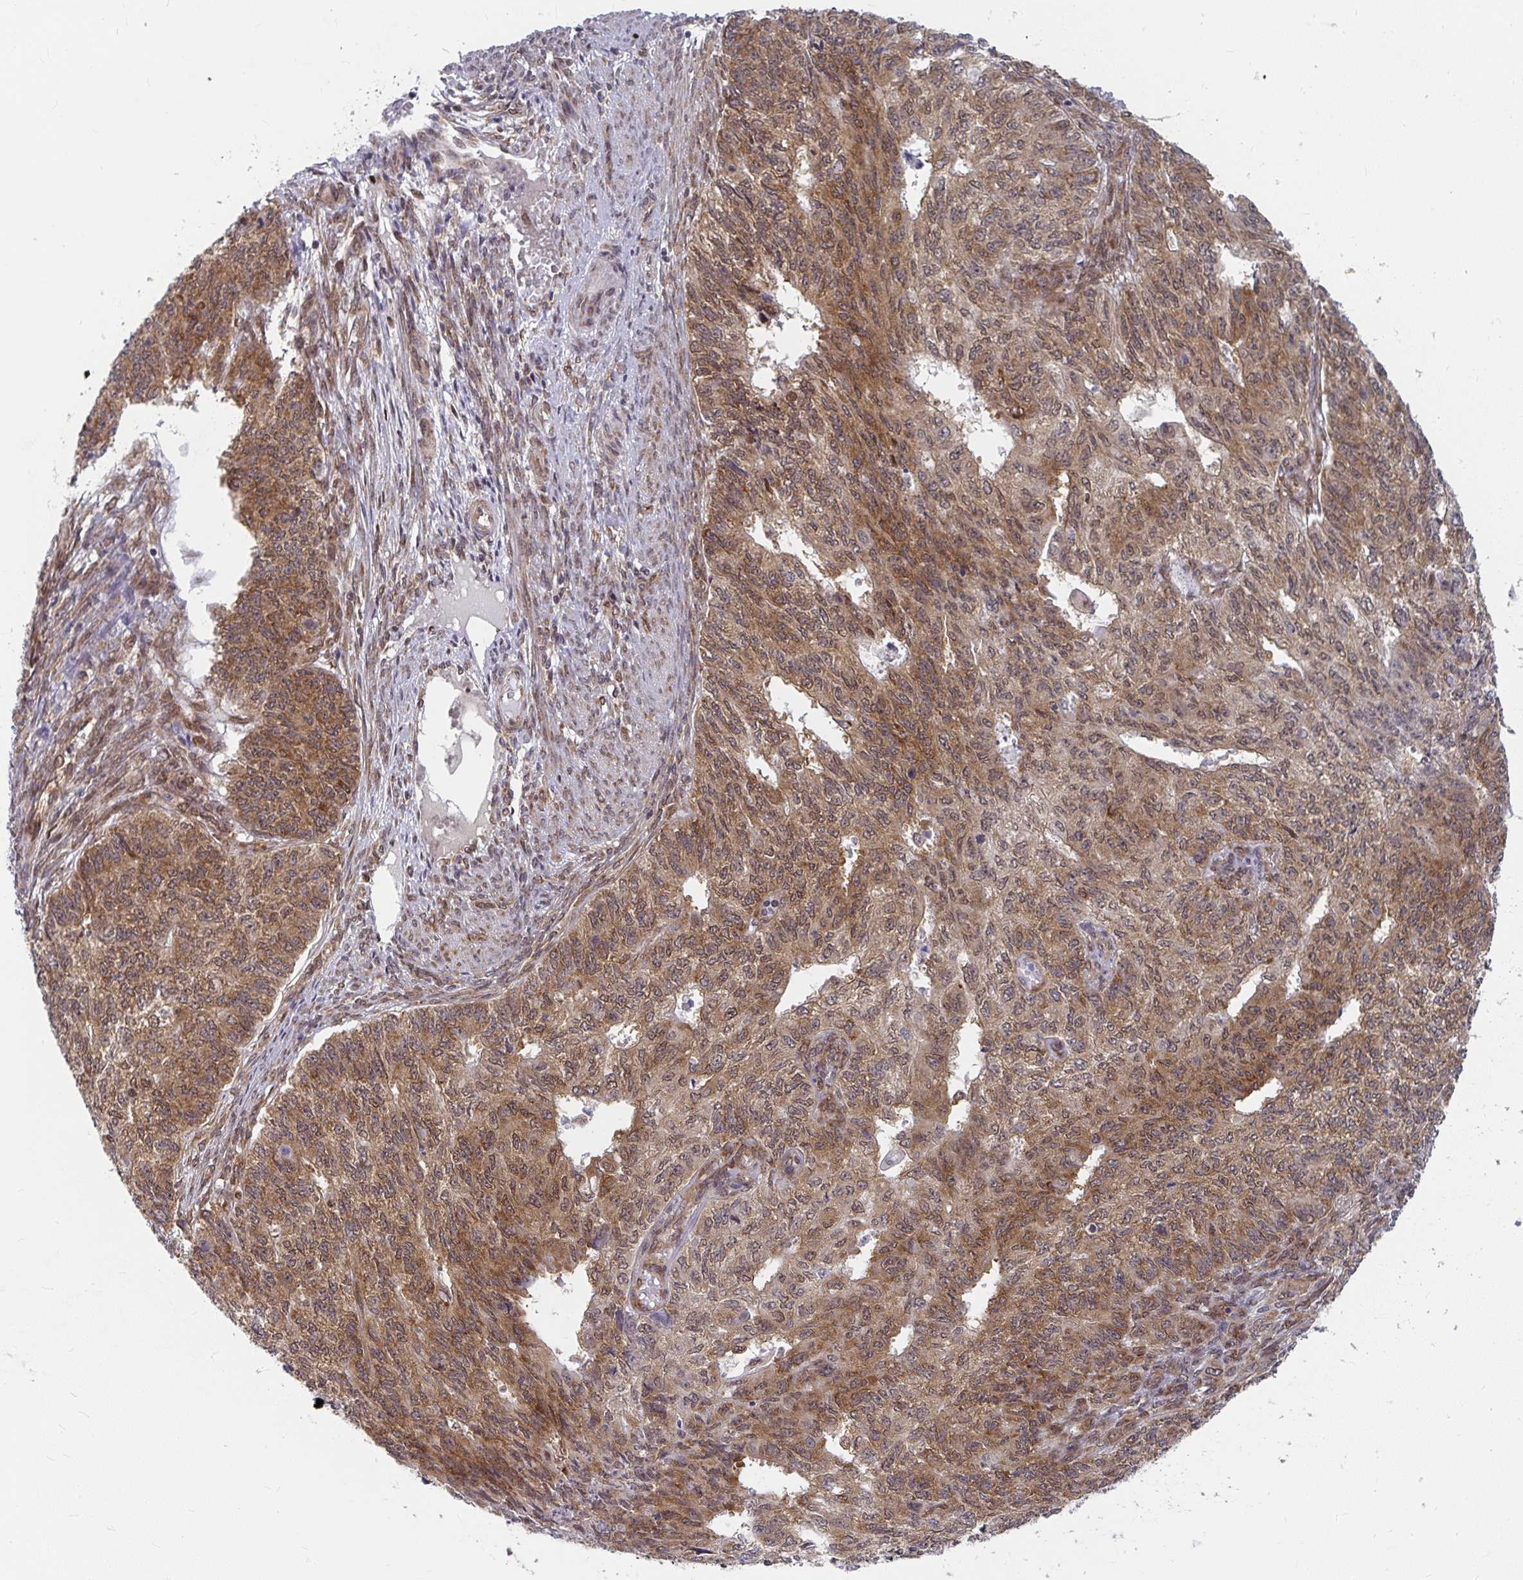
{"staining": {"intensity": "moderate", "quantity": ">75%", "location": "cytoplasmic/membranous,nuclear"}, "tissue": "endometrial cancer", "cell_type": "Tumor cells", "image_type": "cancer", "snomed": [{"axis": "morphology", "description": "Adenocarcinoma, NOS"}, {"axis": "topography", "description": "Endometrium"}], "caption": "Human adenocarcinoma (endometrial) stained for a protein (brown) demonstrates moderate cytoplasmic/membranous and nuclear positive expression in approximately >75% of tumor cells.", "gene": "SYNCRIP", "patient": {"sex": "female", "age": 32}}